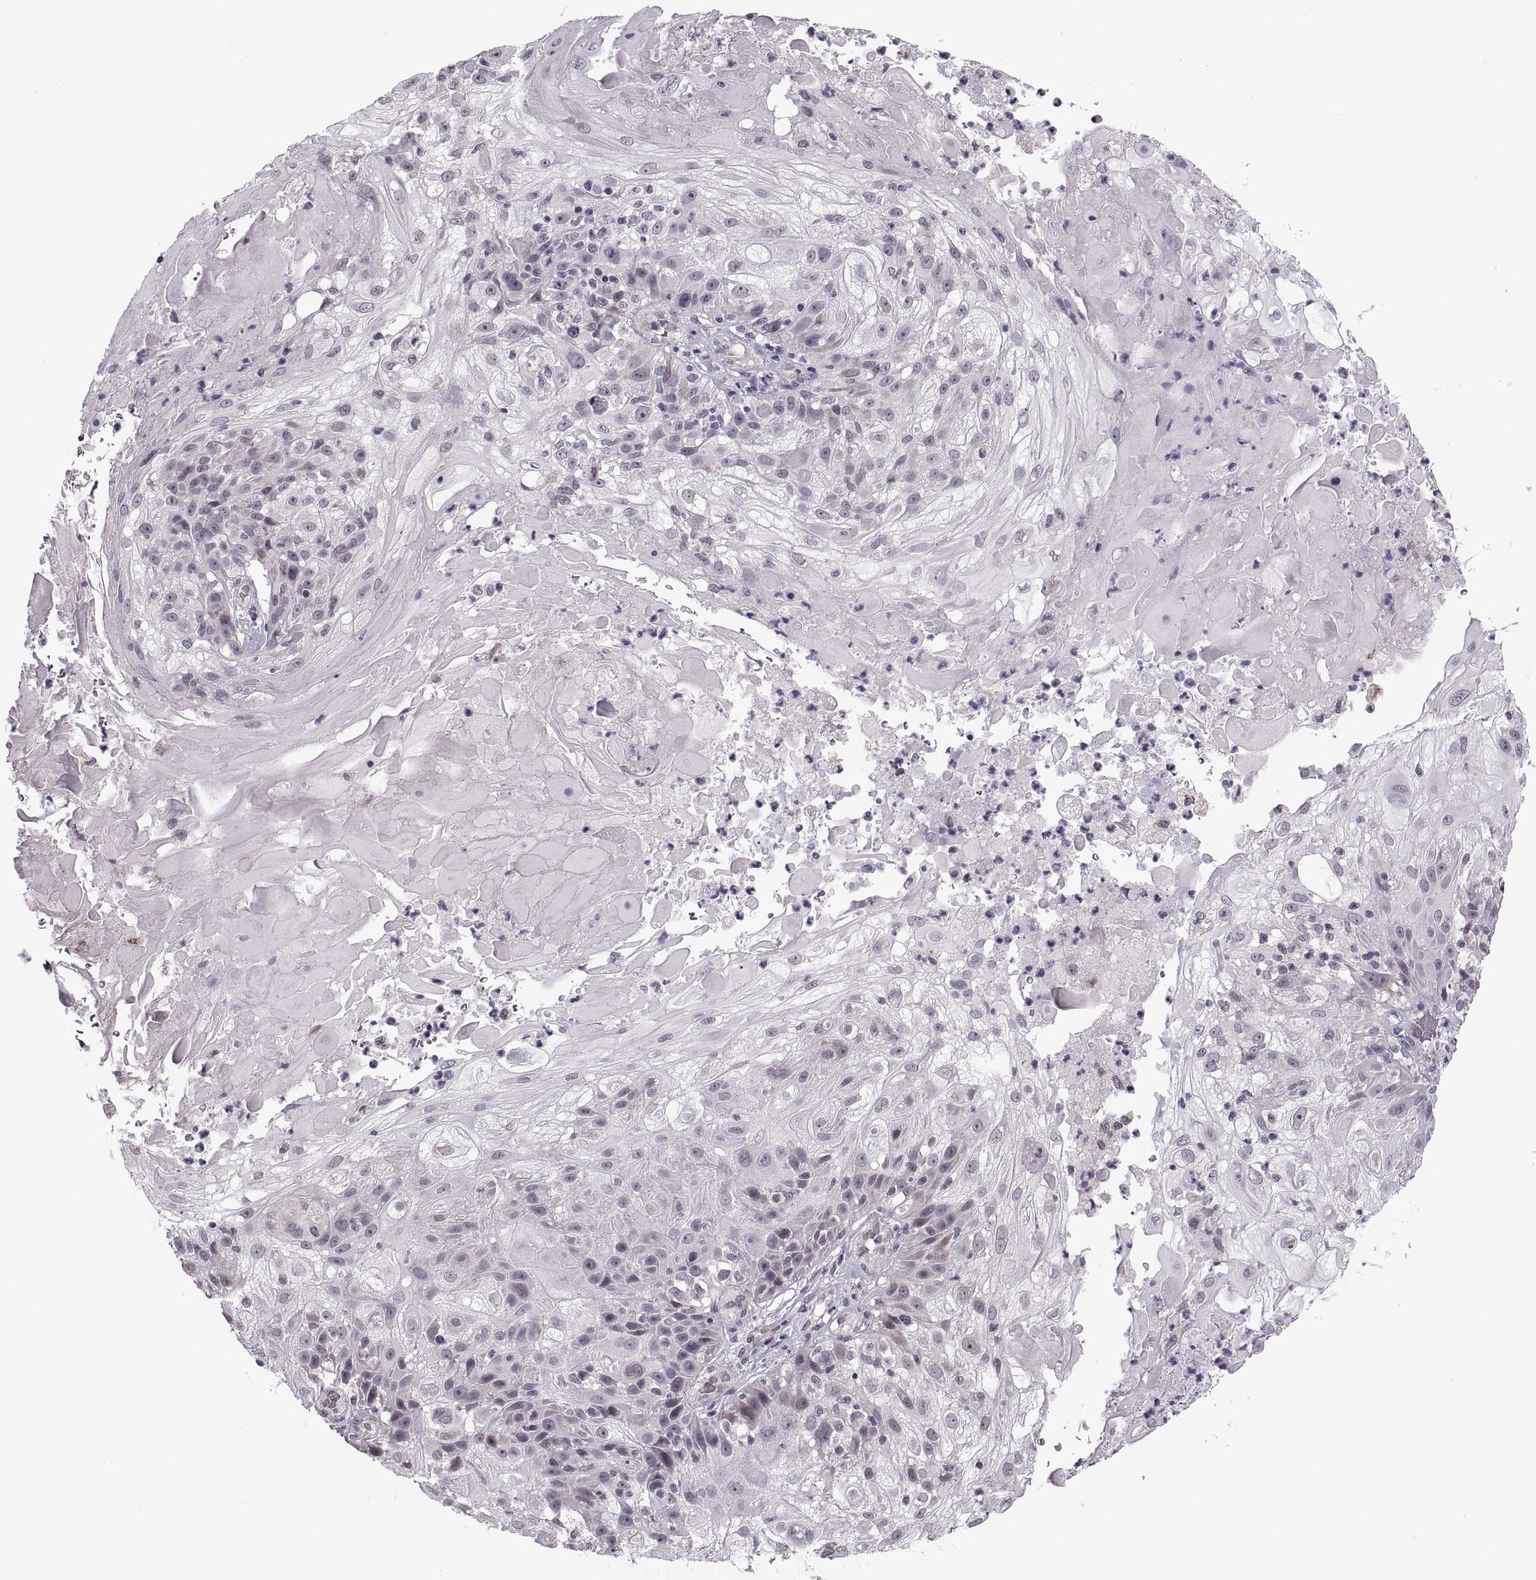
{"staining": {"intensity": "negative", "quantity": "none", "location": "none"}, "tissue": "skin cancer", "cell_type": "Tumor cells", "image_type": "cancer", "snomed": [{"axis": "morphology", "description": "Normal tissue, NOS"}, {"axis": "morphology", "description": "Squamous cell carcinoma, NOS"}, {"axis": "topography", "description": "Skin"}], "caption": "Micrograph shows no protein staining in tumor cells of skin cancer tissue. (DAB immunohistochemistry visualized using brightfield microscopy, high magnification).", "gene": "PRSS37", "patient": {"sex": "female", "age": 83}}